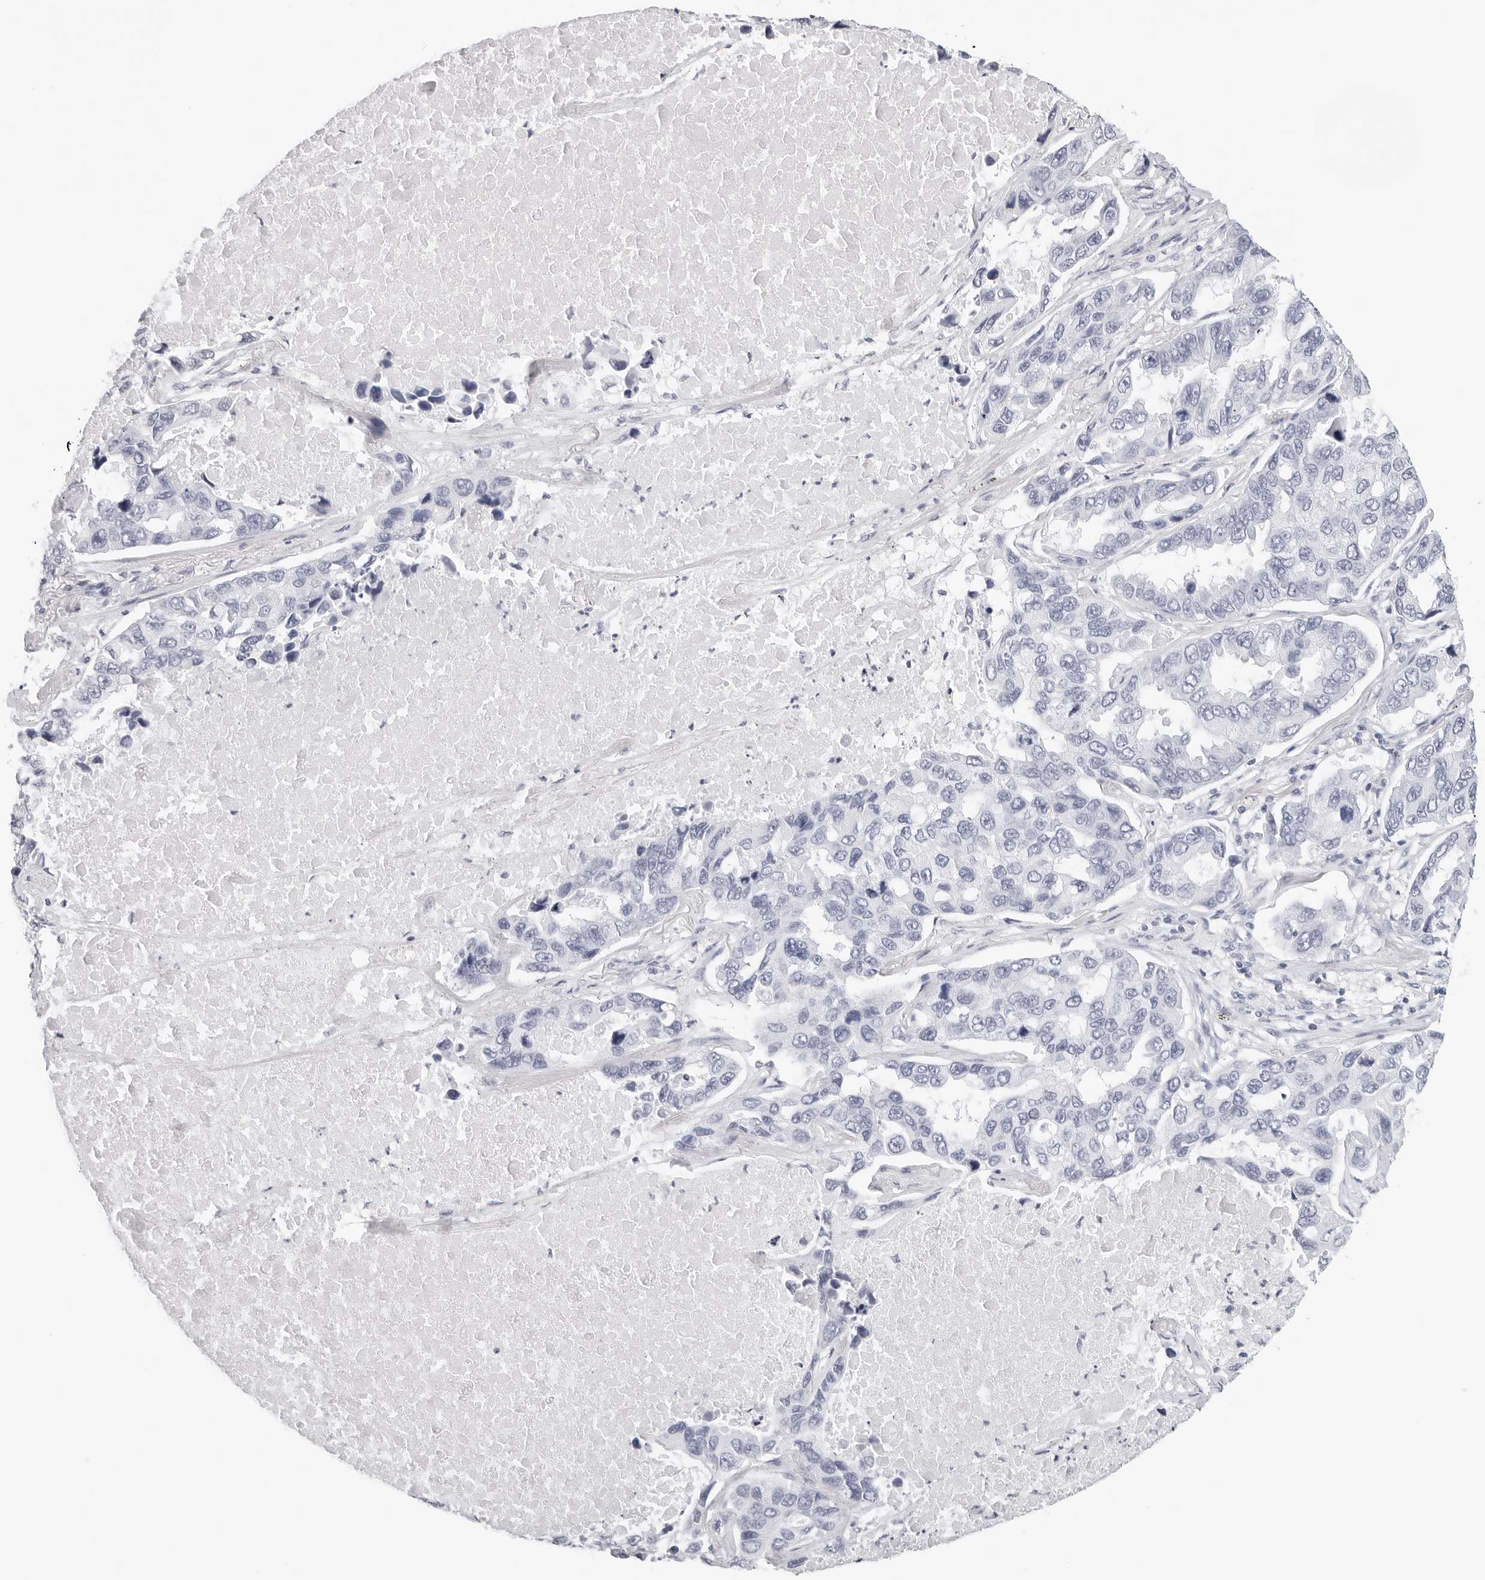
{"staining": {"intensity": "negative", "quantity": "none", "location": "none"}, "tissue": "lung cancer", "cell_type": "Tumor cells", "image_type": "cancer", "snomed": [{"axis": "morphology", "description": "Adenocarcinoma, NOS"}, {"axis": "topography", "description": "Lung"}], "caption": "Tumor cells show no significant staining in lung cancer (adenocarcinoma). (Immunohistochemistry (ihc), brightfield microscopy, high magnification).", "gene": "AGMAT", "patient": {"sex": "male", "age": 64}}